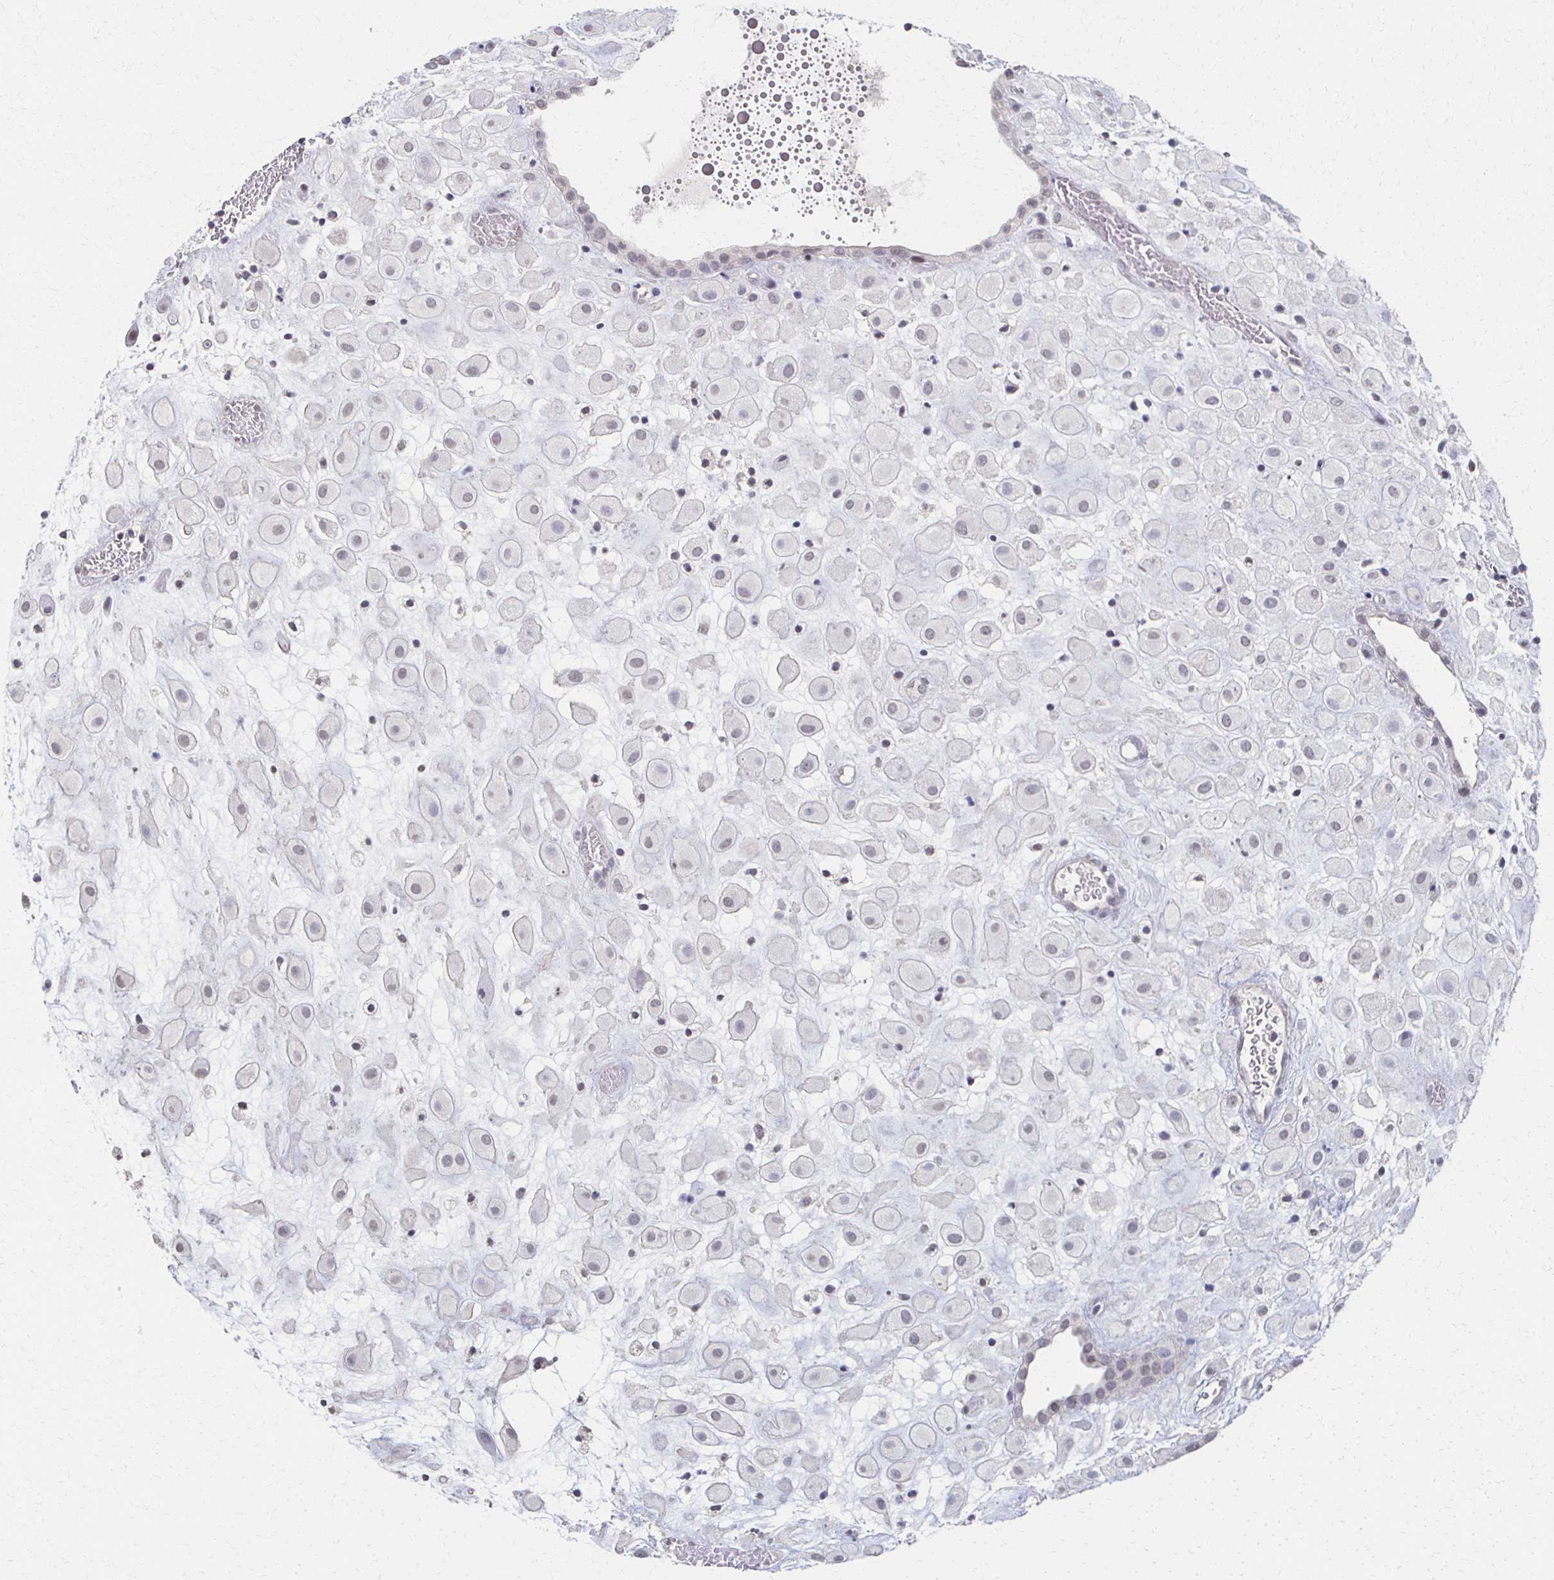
{"staining": {"intensity": "negative", "quantity": "none", "location": "none"}, "tissue": "placenta", "cell_type": "Decidual cells", "image_type": "normal", "snomed": [{"axis": "morphology", "description": "Normal tissue, NOS"}, {"axis": "topography", "description": "Placenta"}], "caption": "The histopathology image displays no staining of decidual cells in unremarkable placenta.", "gene": "DAB1", "patient": {"sex": "female", "age": 24}}